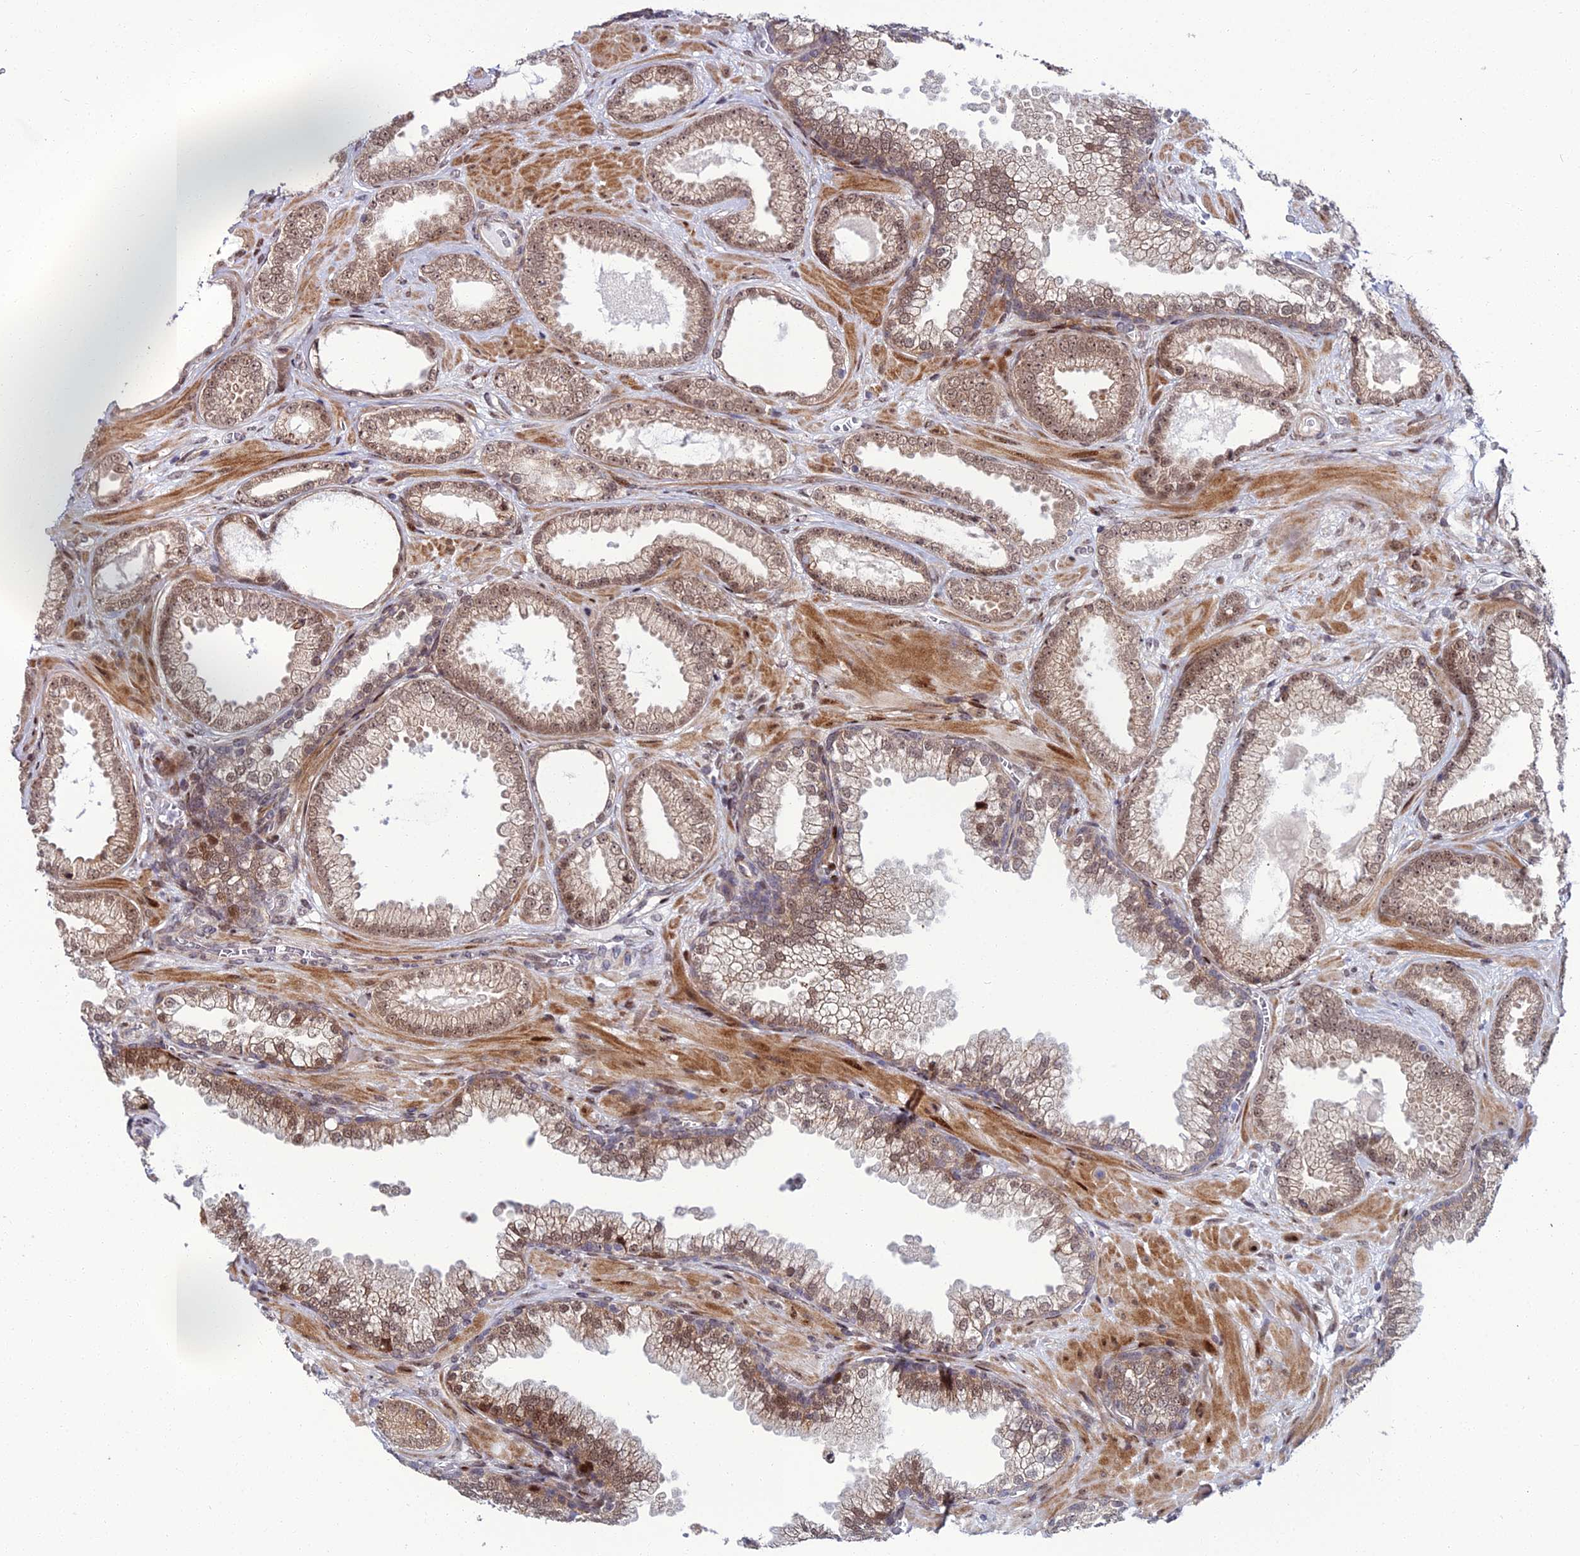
{"staining": {"intensity": "moderate", "quantity": ">75%", "location": "cytoplasmic/membranous,nuclear"}, "tissue": "prostate cancer", "cell_type": "Tumor cells", "image_type": "cancer", "snomed": [{"axis": "morphology", "description": "Adenocarcinoma, Low grade"}, {"axis": "topography", "description": "Prostate"}], "caption": "IHC of prostate cancer reveals medium levels of moderate cytoplasmic/membranous and nuclear positivity in approximately >75% of tumor cells.", "gene": "ZNF668", "patient": {"sex": "male", "age": 57}}